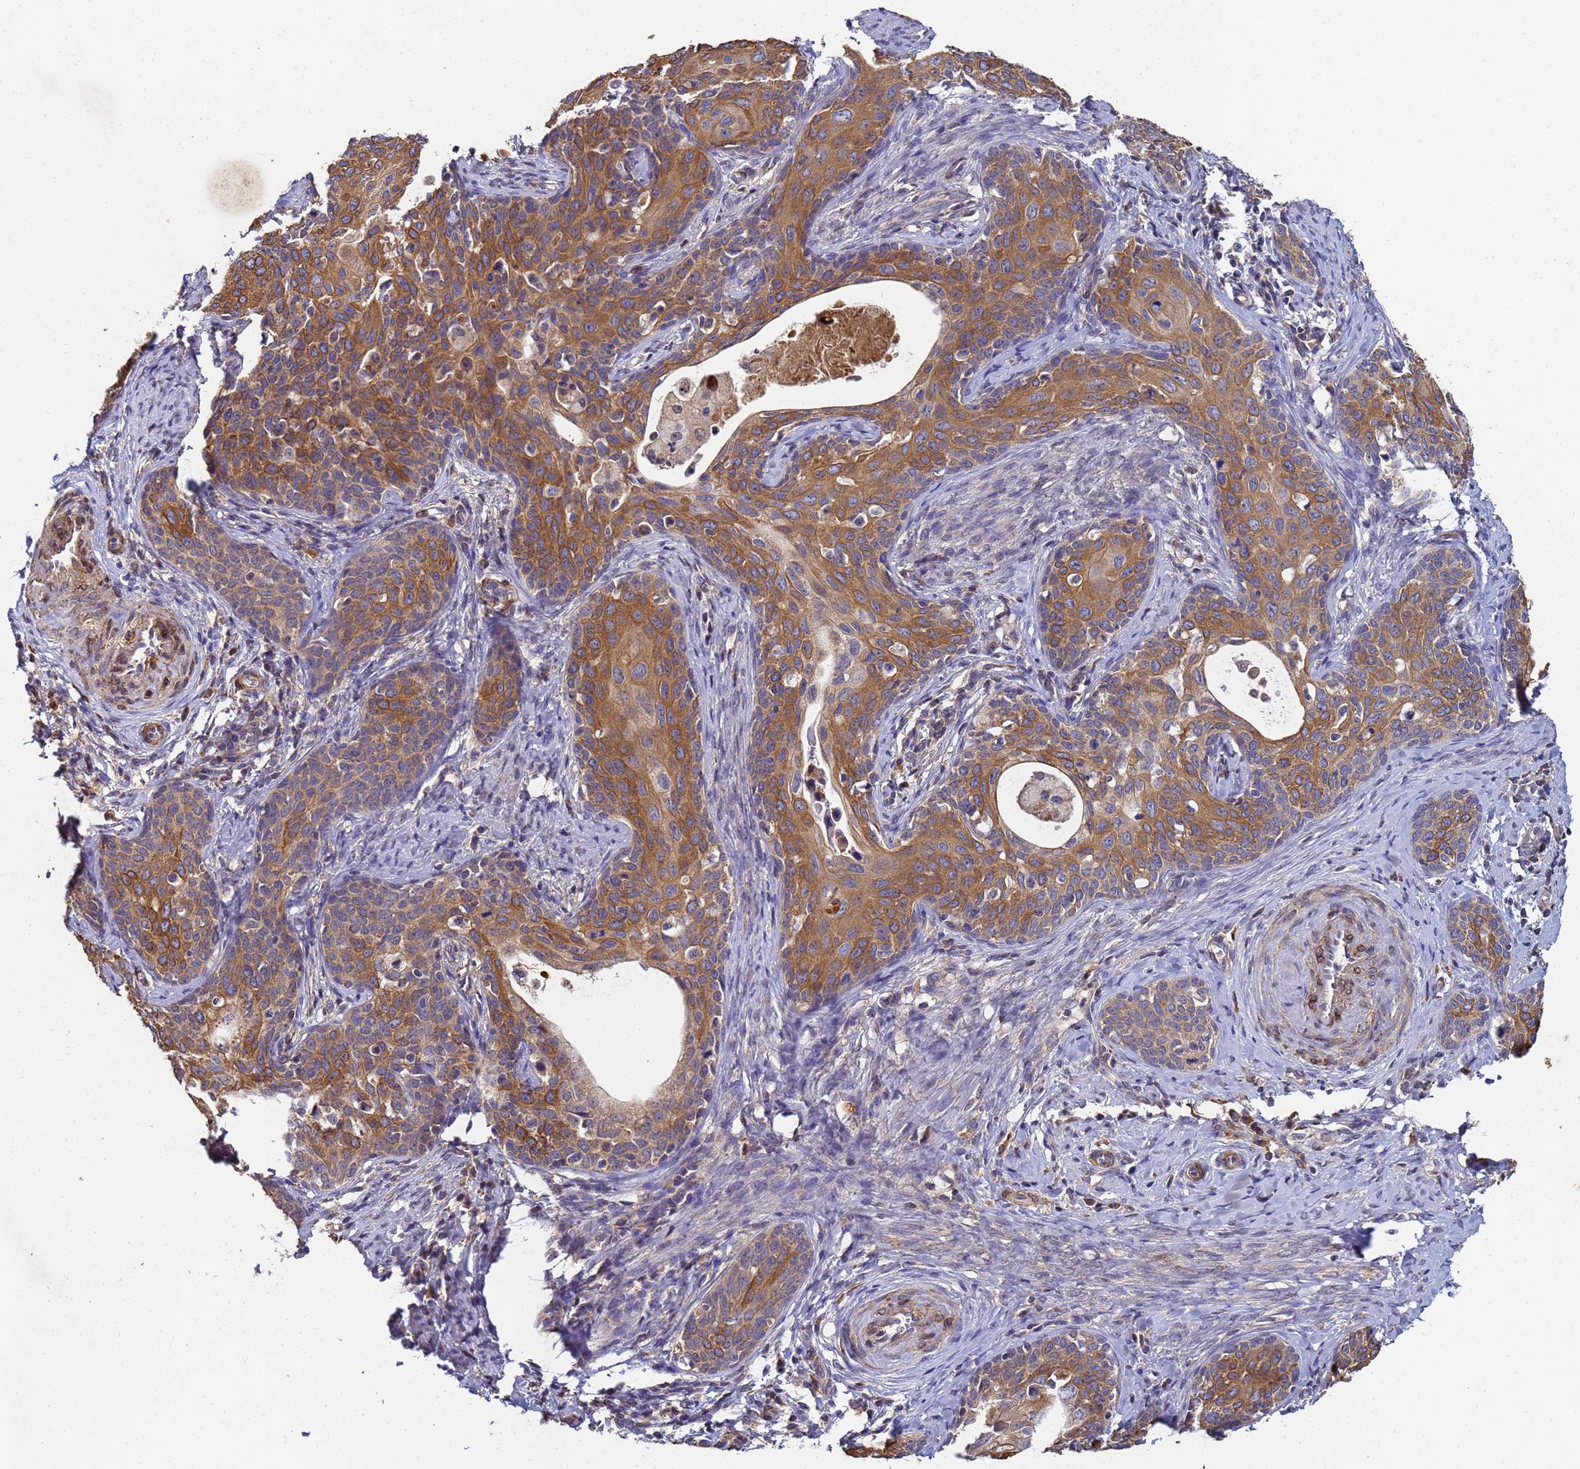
{"staining": {"intensity": "moderate", "quantity": ">75%", "location": "cytoplasmic/membranous"}, "tissue": "cervical cancer", "cell_type": "Tumor cells", "image_type": "cancer", "snomed": [{"axis": "morphology", "description": "Squamous cell carcinoma, NOS"}, {"axis": "topography", "description": "Cervix"}], "caption": "High-magnification brightfield microscopy of cervical cancer (squamous cell carcinoma) stained with DAB (3,3'-diaminobenzidine) (brown) and counterstained with hematoxylin (blue). tumor cells exhibit moderate cytoplasmic/membranous expression is present in about>75% of cells.", "gene": "C5orf34", "patient": {"sex": "female", "age": 52}}